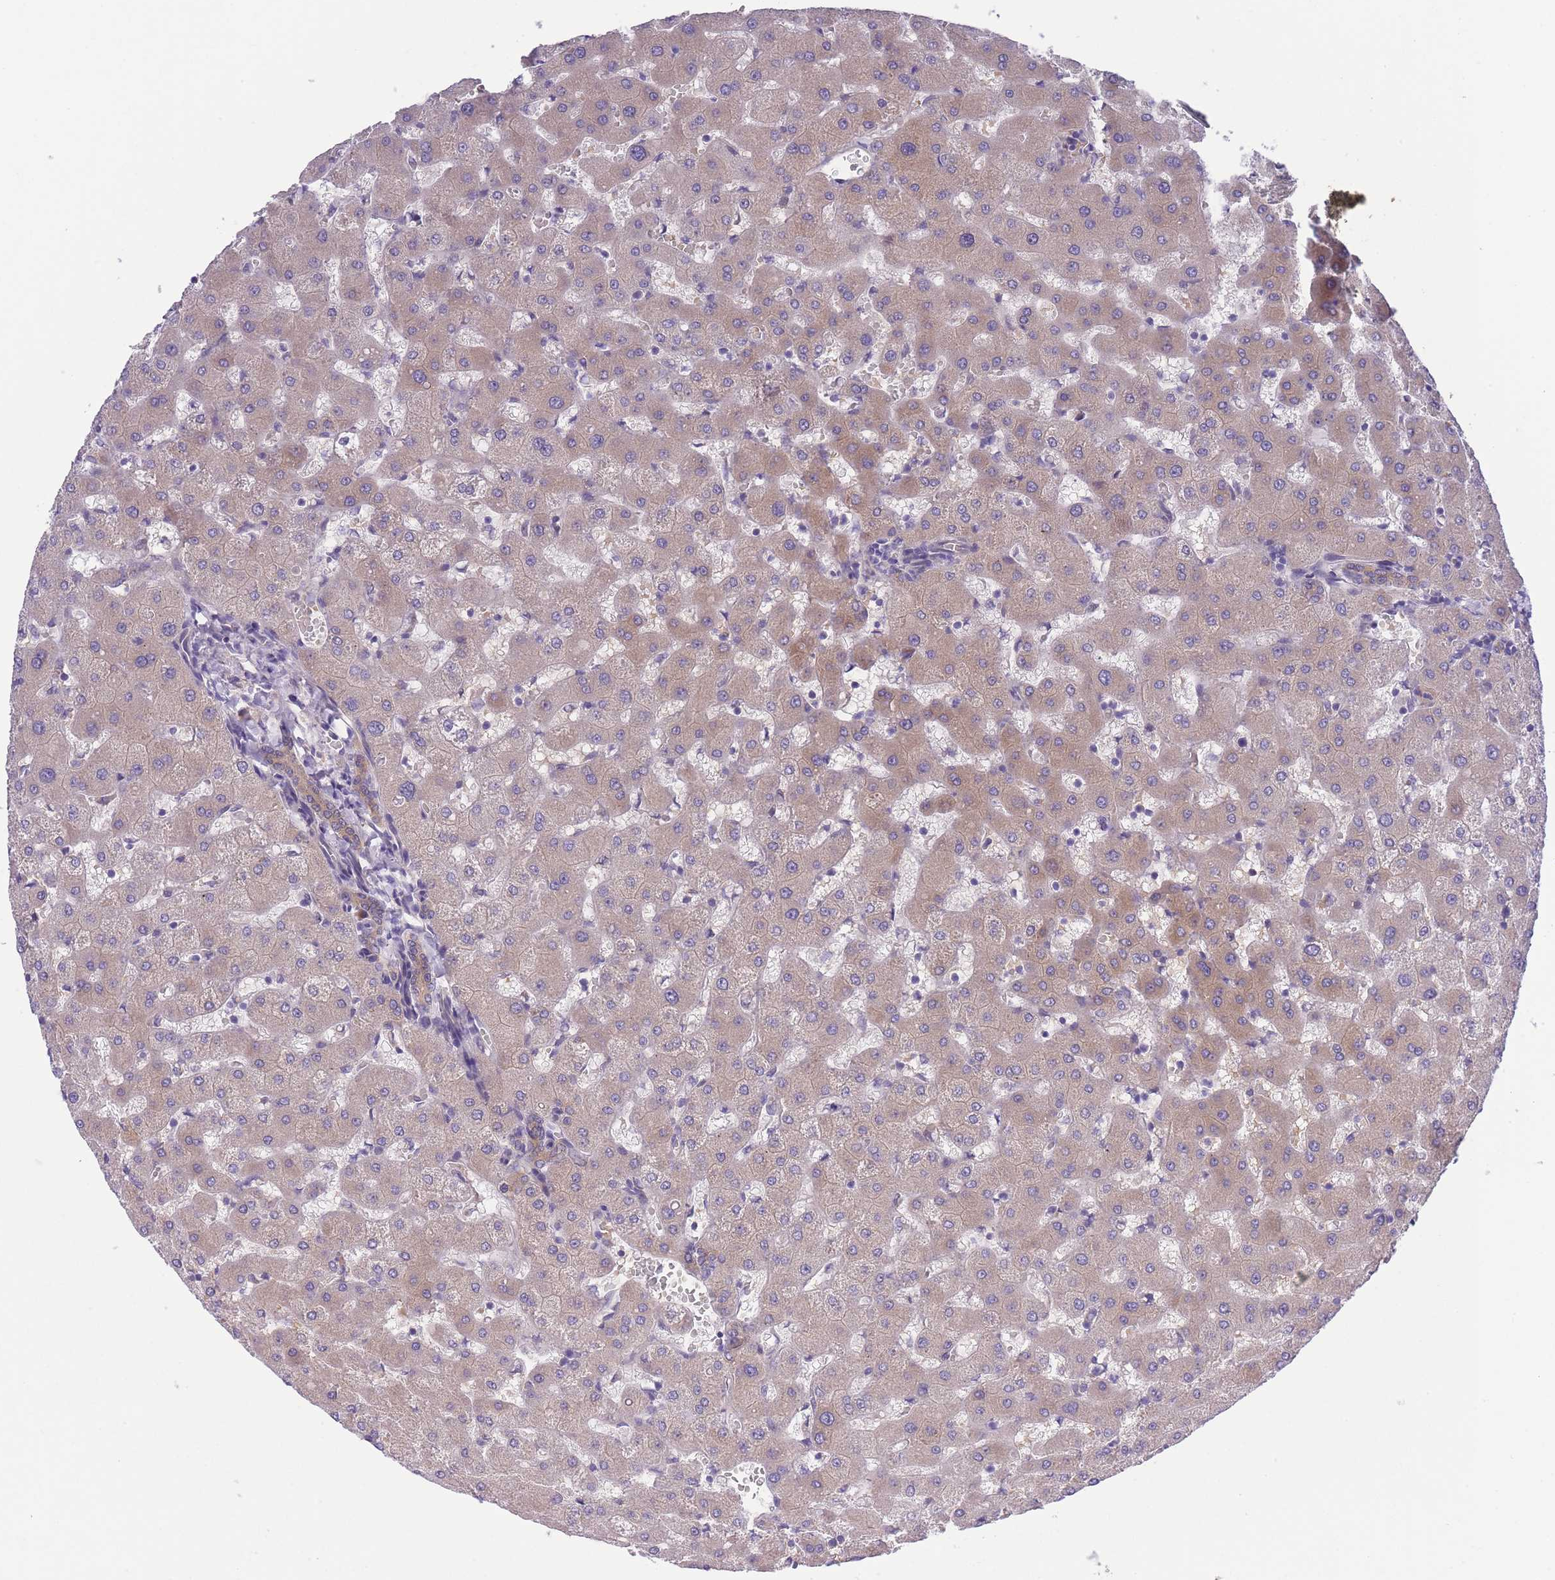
{"staining": {"intensity": "weak", "quantity": ">75%", "location": "cytoplasmic/membranous"}, "tissue": "liver", "cell_type": "Cholangiocytes", "image_type": "normal", "snomed": [{"axis": "morphology", "description": "Normal tissue, NOS"}, {"axis": "topography", "description": "Liver"}], "caption": "The immunohistochemical stain shows weak cytoplasmic/membranous staining in cholangiocytes of normal liver.", "gene": "WWOX", "patient": {"sex": "female", "age": 63}}